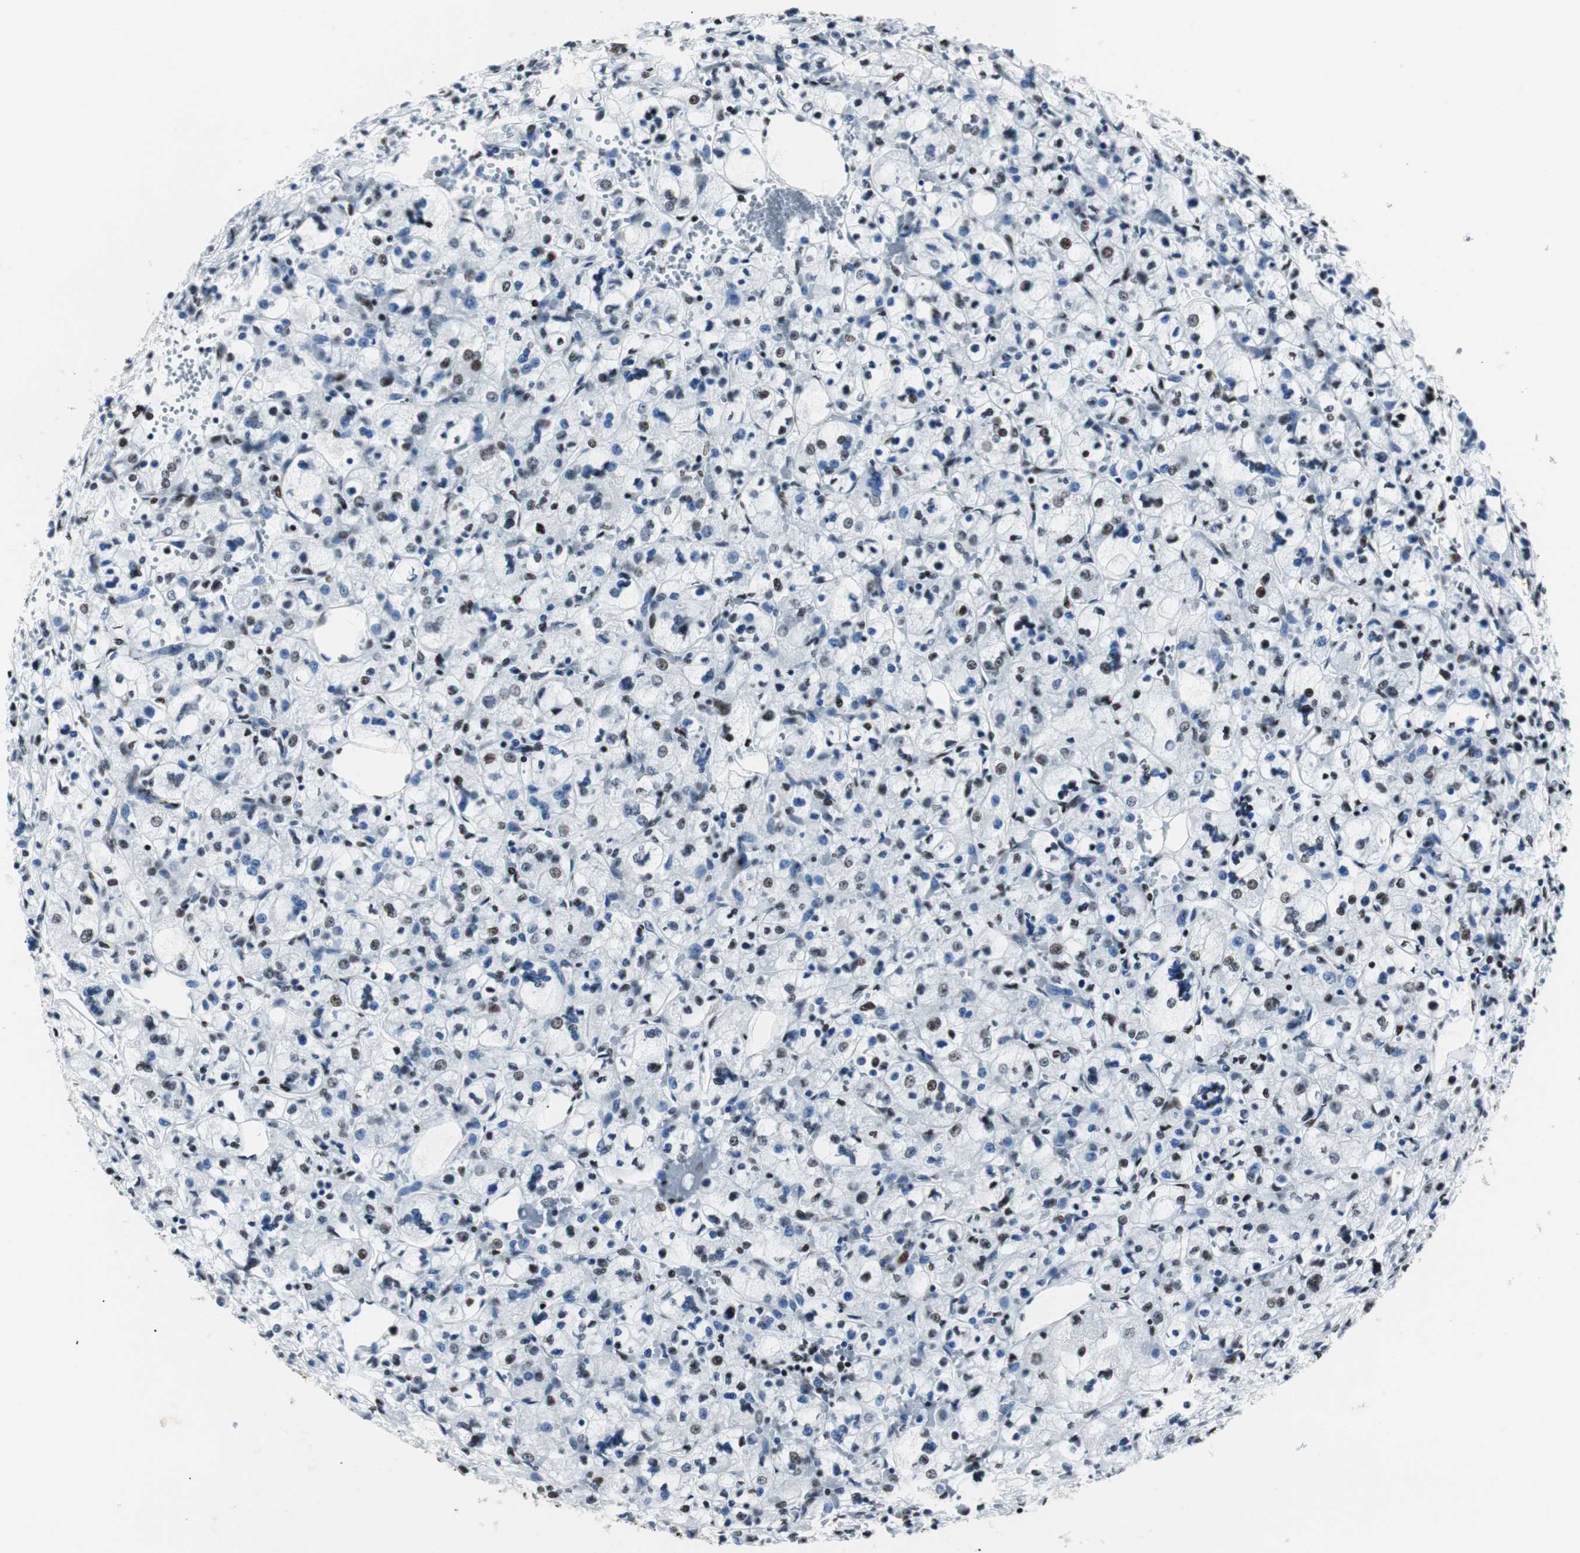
{"staining": {"intensity": "moderate", "quantity": "<25%", "location": "nuclear"}, "tissue": "renal cancer", "cell_type": "Tumor cells", "image_type": "cancer", "snomed": [{"axis": "morphology", "description": "Adenocarcinoma, NOS"}, {"axis": "topography", "description": "Kidney"}], "caption": "About <25% of tumor cells in human renal cancer display moderate nuclear protein staining as visualized by brown immunohistochemical staining.", "gene": "NCL", "patient": {"sex": "female", "age": 83}}